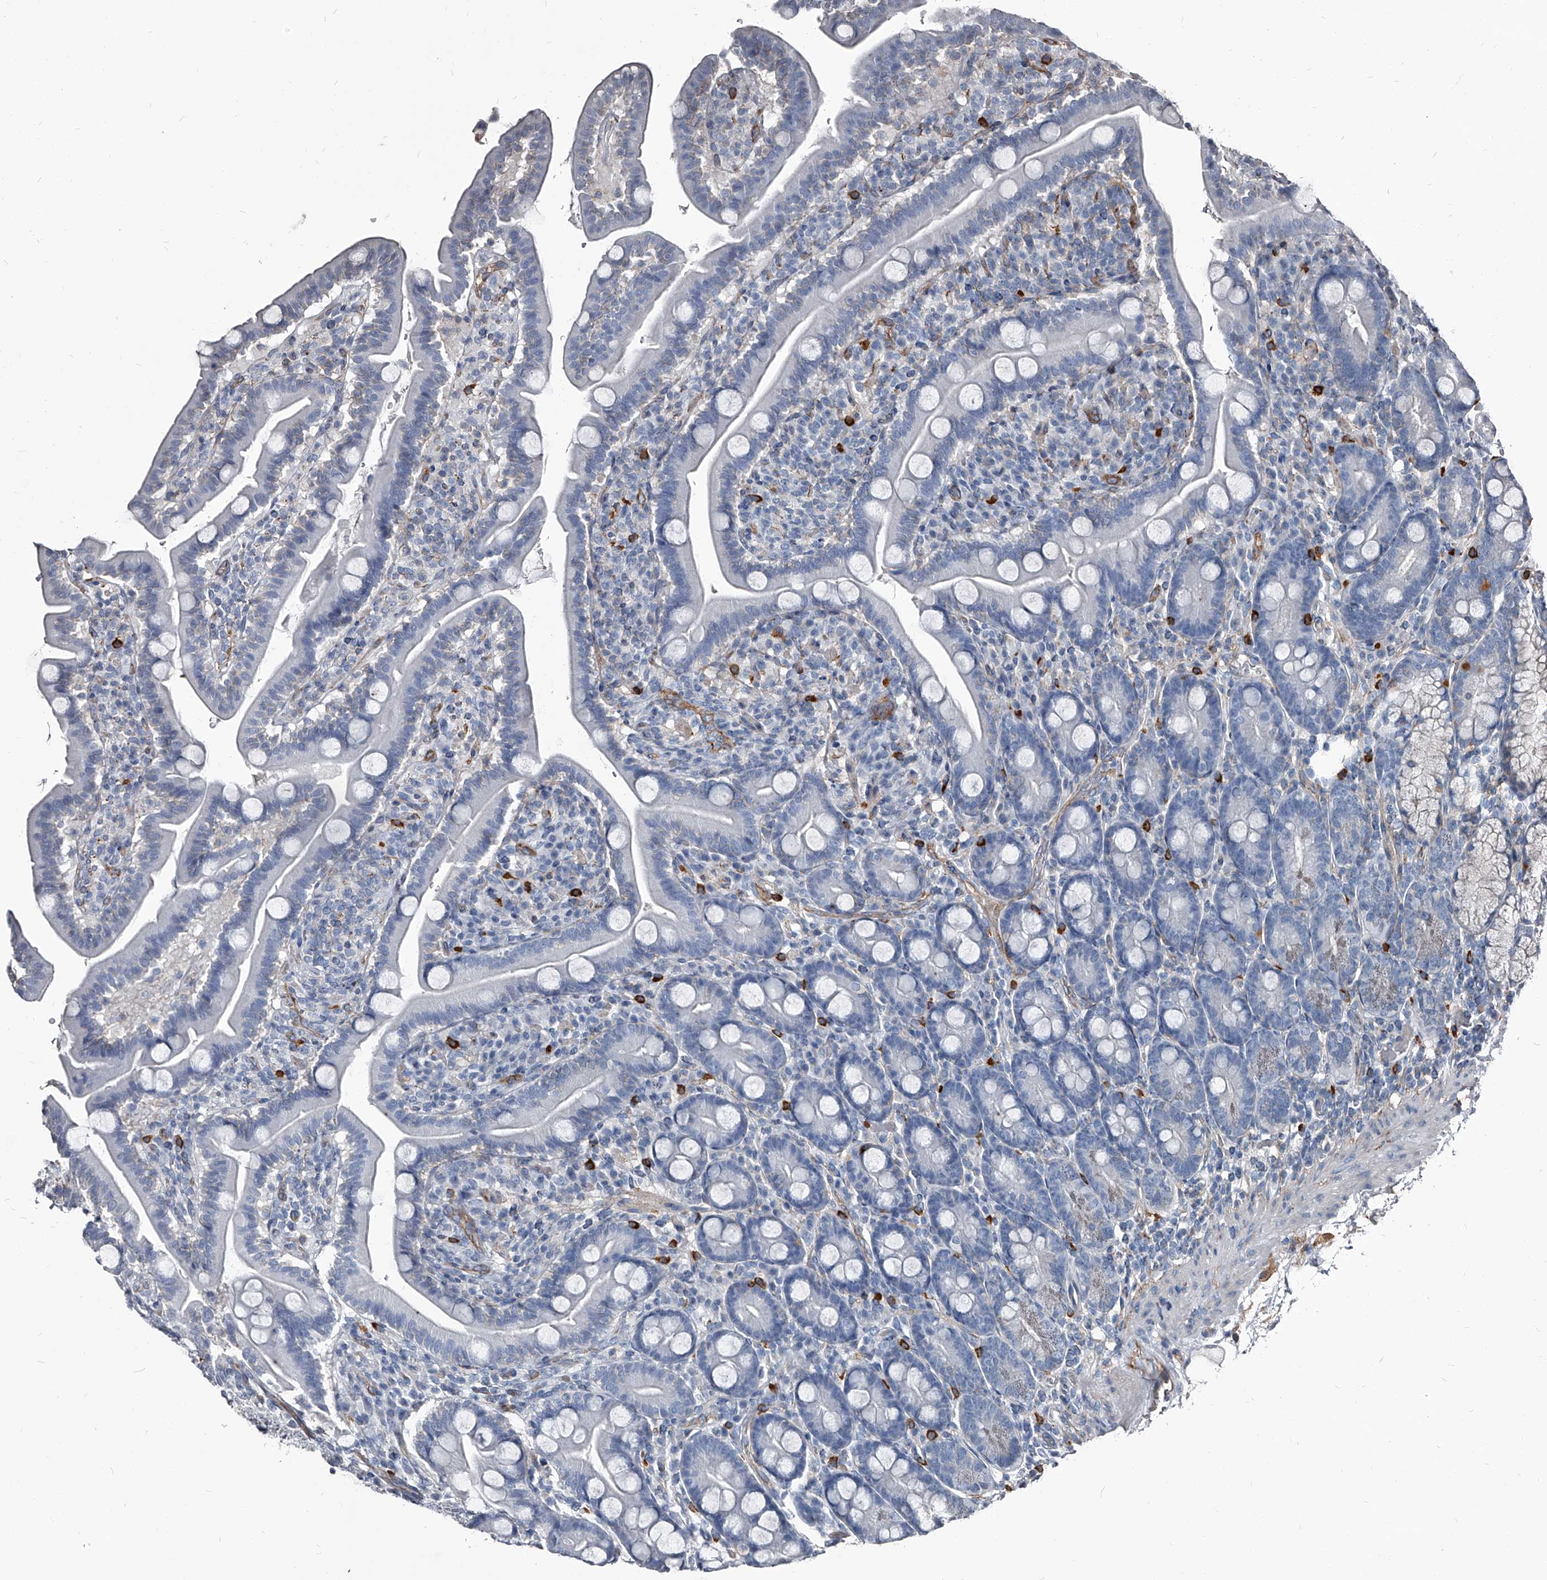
{"staining": {"intensity": "negative", "quantity": "none", "location": "none"}, "tissue": "duodenum", "cell_type": "Glandular cells", "image_type": "normal", "snomed": [{"axis": "morphology", "description": "Normal tissue, NOS"}, {"axis": "topography", "description": "Duodenum"}], "caption": "Immunohistochemistry micrograph of normal duodenum: human duodenum stained with DAB reveals no significant protein expression in glandular cells.", "gene": "PGLYRP3", "patient": {"sex": "male", "age": 35}}